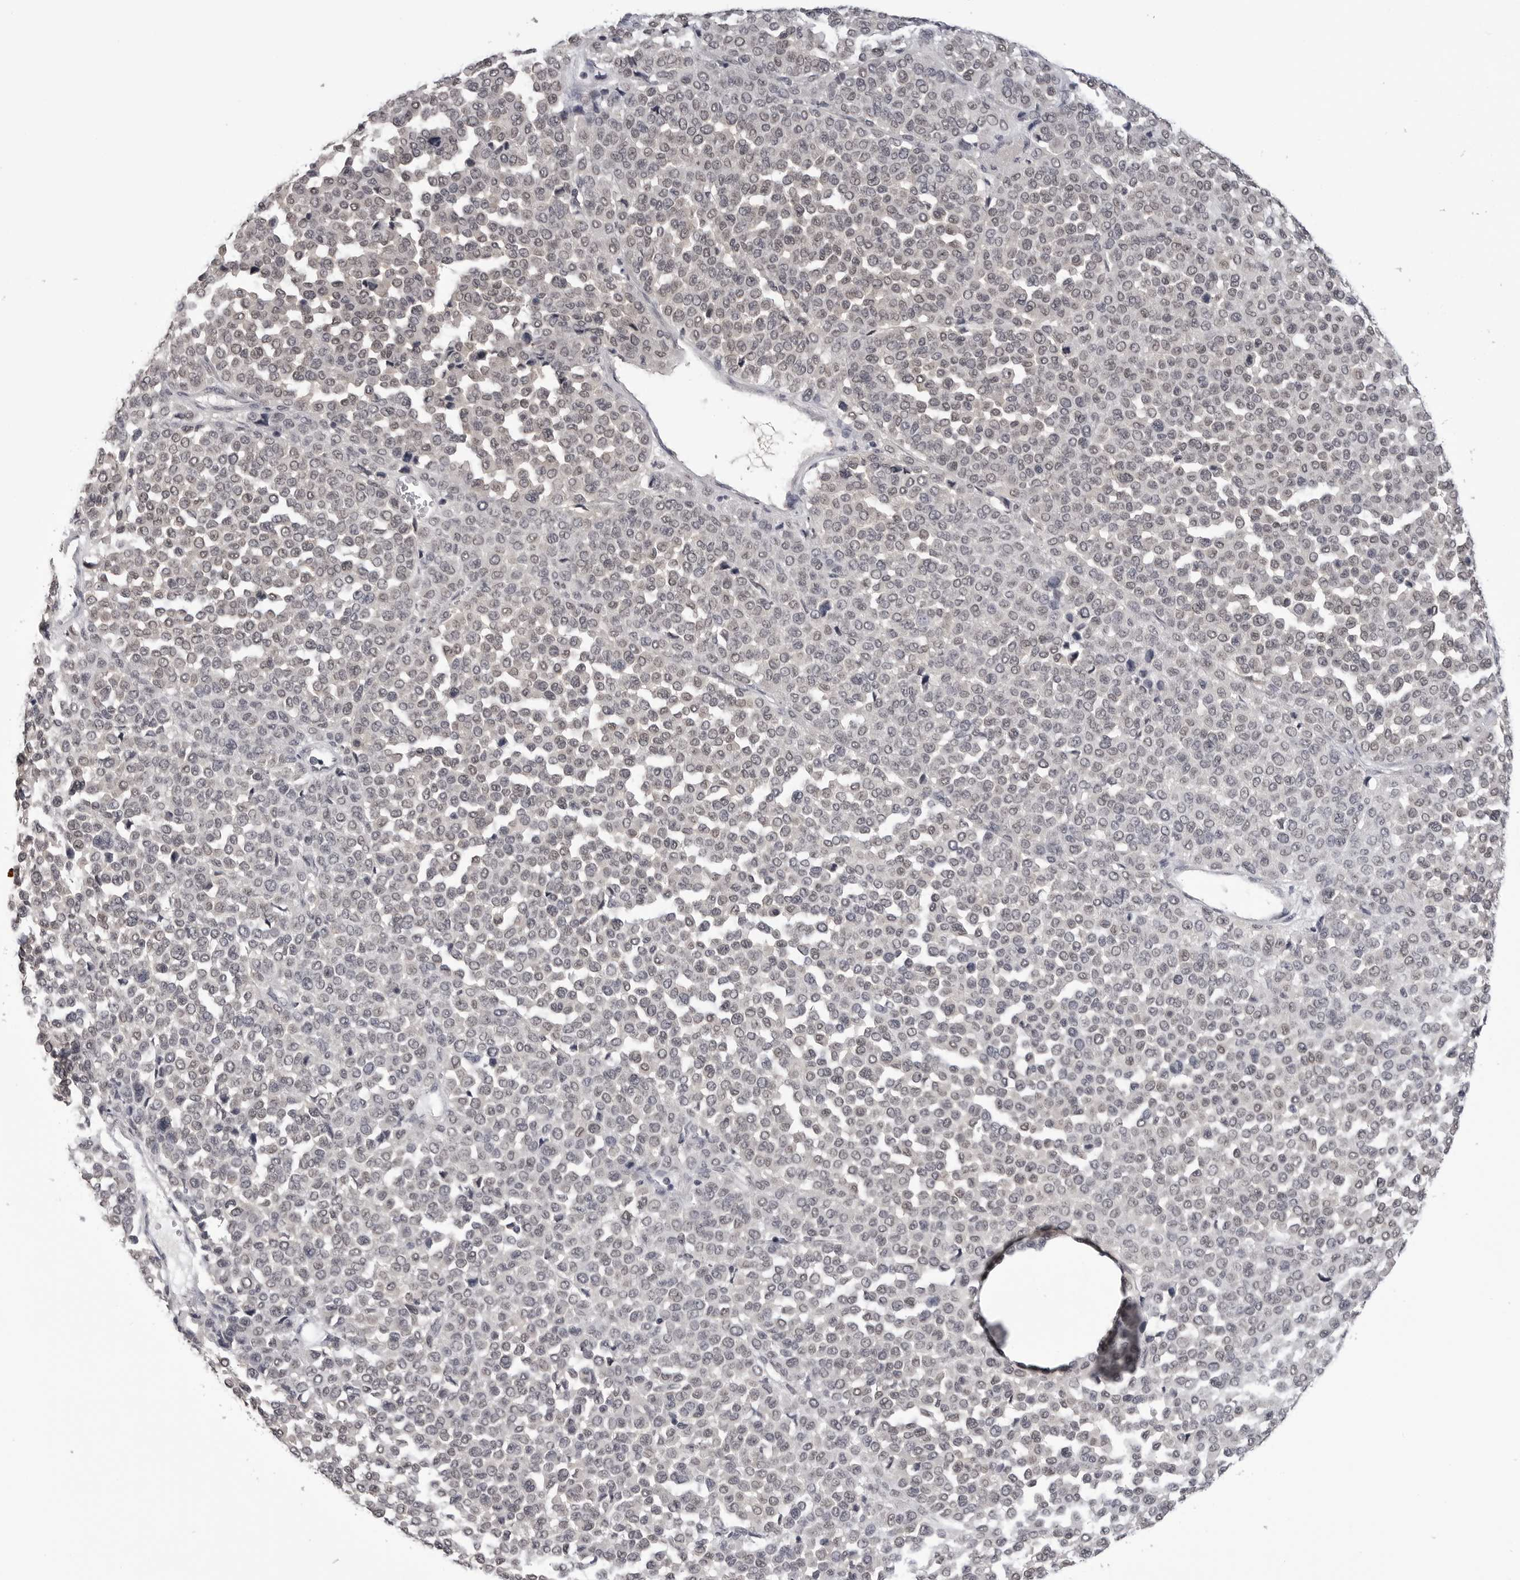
{"staining": {"intensity": "negative", "quantity": "none", "location": "none"}, "tissue": "melanoma", "cell_type": "Tumor cells", "image_type": "cancer", "snomed": [{"axis": "morphology", "description": "Malignant melanoma, Metastatic site"}, {"axis": "topography", "description": "Pancreas"}], "caption": "A high-resolution image shows immunohistochemistry staining of malignant melanoma (metastatic site), which displays no significant staining in tumor cells.", "gene": "CDK20", "patient": {"sex": "female", "age": 30}}